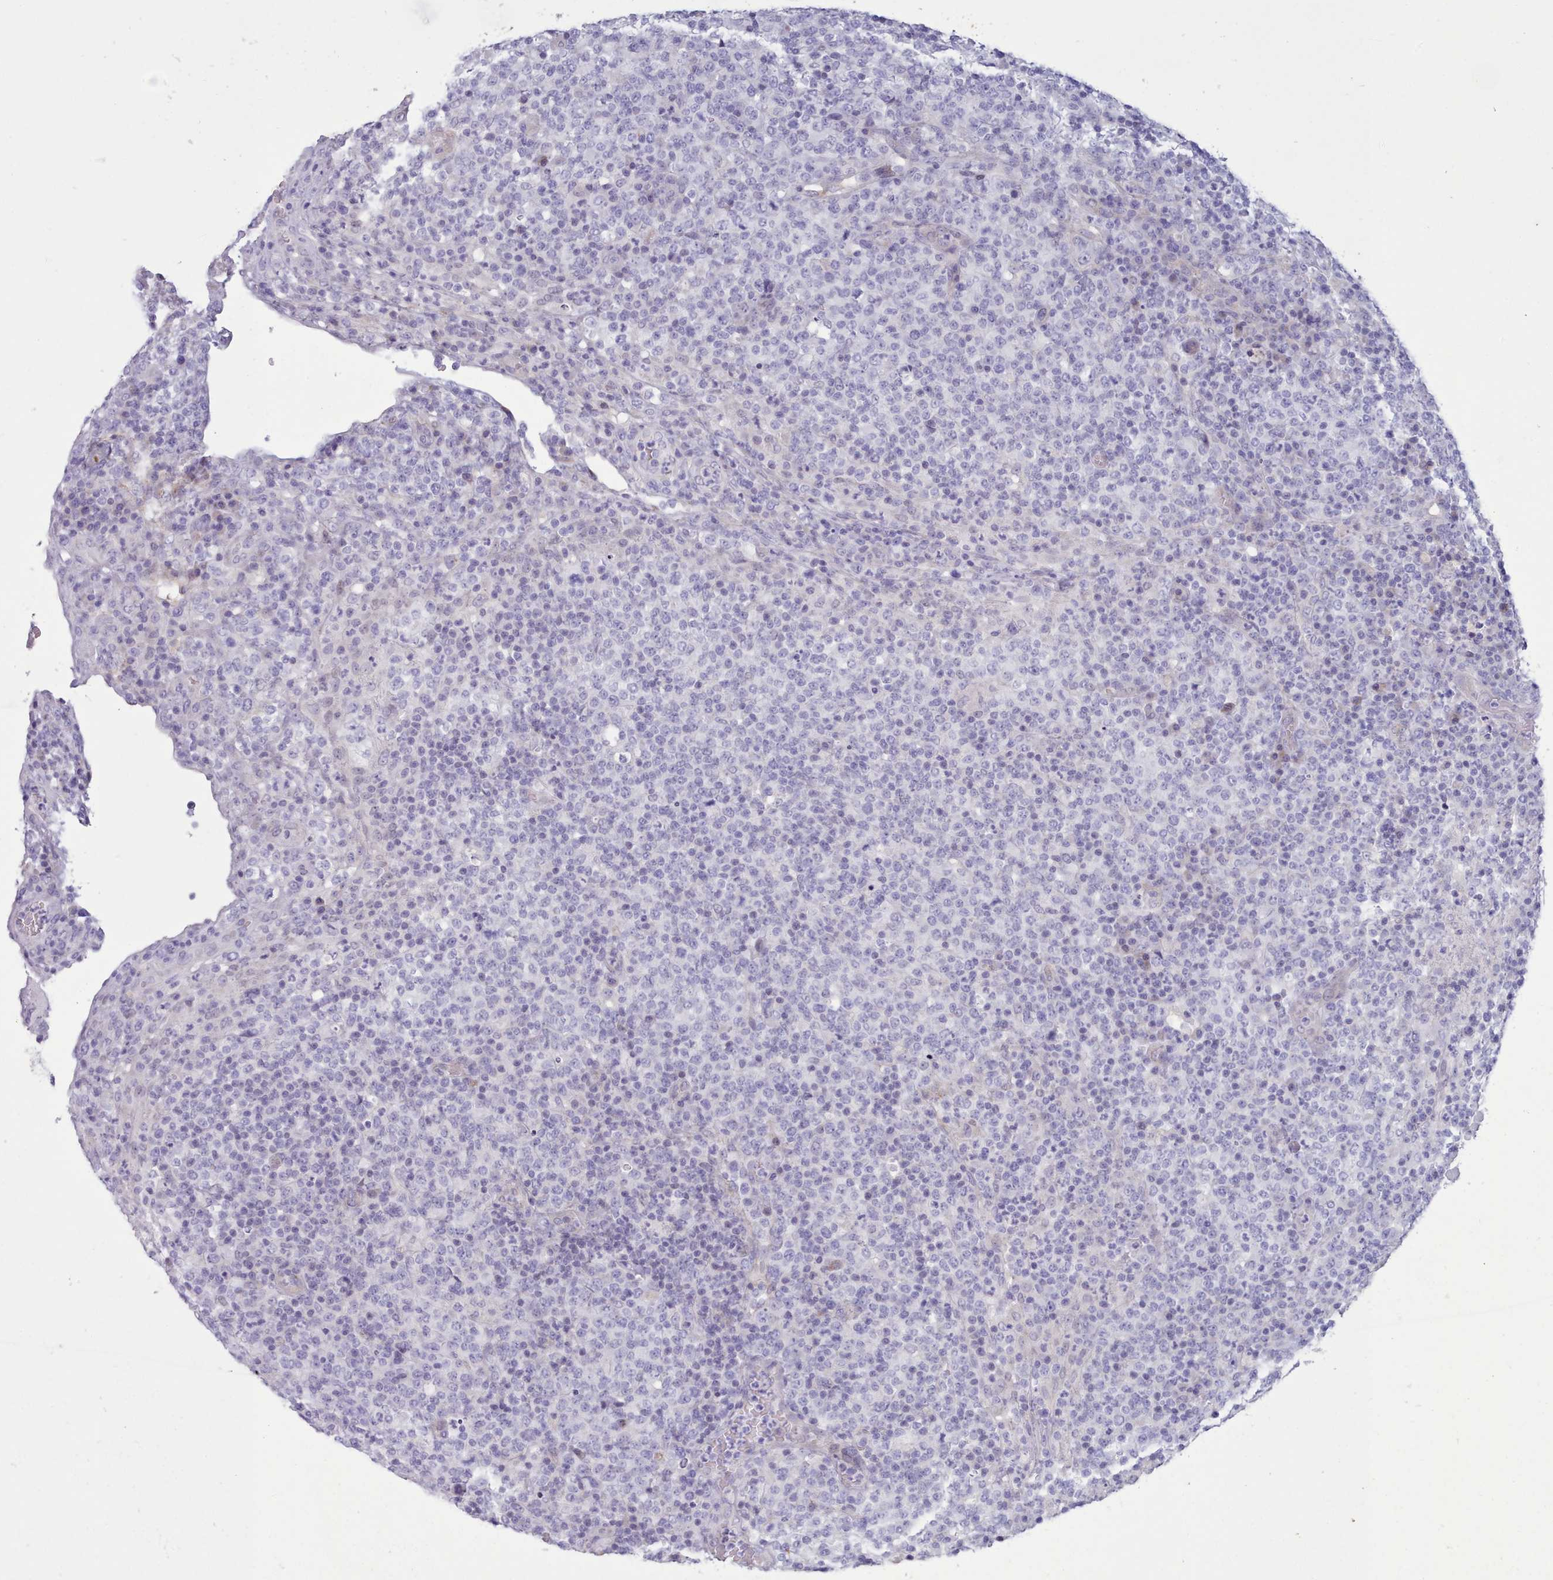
{"staining": {"intensity": "negative", "quantity": "none", "location": "none"}, "tissue": "lymphoma", "cell_type": "Tumor cells", "image_type": "cancer", "snomed": [{"axis": "morphology", "description": "Malignant lymphoma, non-Hodgkin's type, High grade"}, {"axis": "topography", "description": "Lymph node"}], "caption": "A photomicrograph of human high-grade malignant lymphoma, non-Hodgkin's type is negative for staining in tumor cells.", "gene": "TMEM253", "patient": {"sex": "male", "age": 54}}